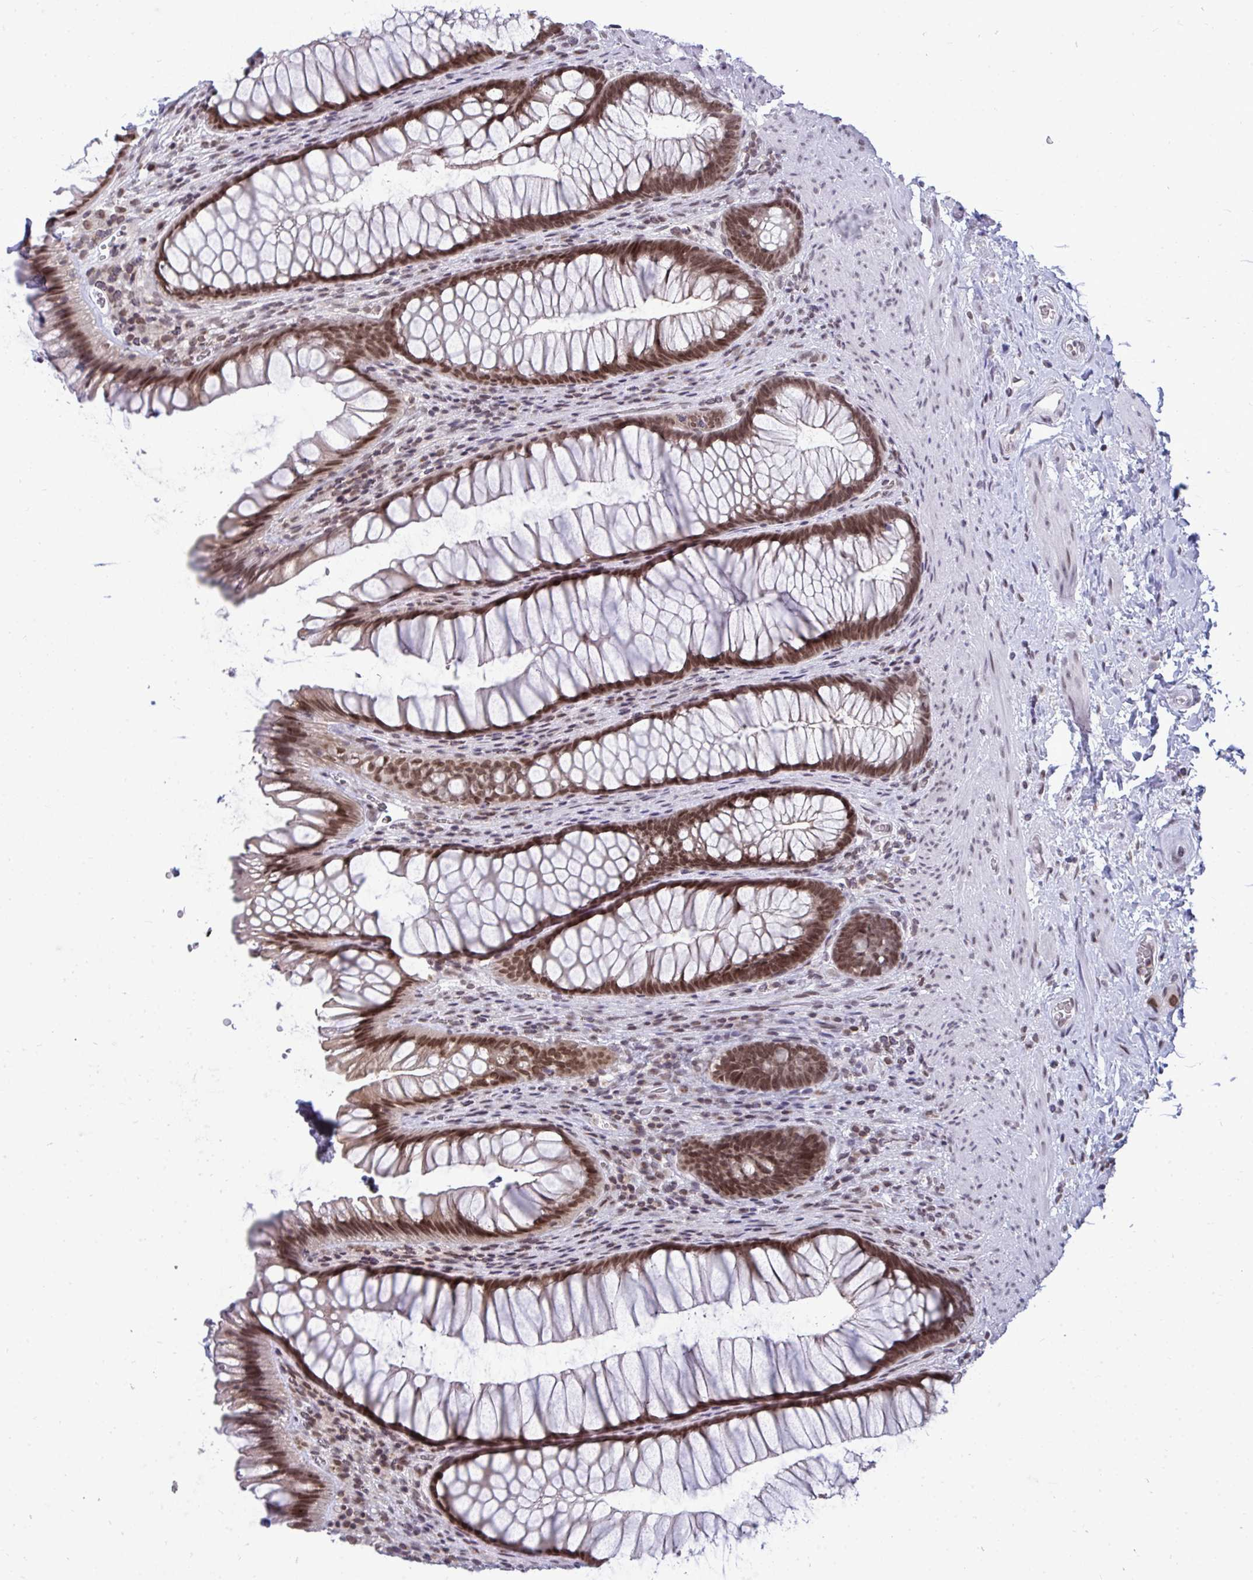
{"staining": {"intensity": "moderate", "quantity": ">75%", "location": "nuclear"}, "tissue": "rectum", "cell_type": "Glandular cells", "image_type": "normal", "snomed": [{"axis": "morphology", "description": "Normal tissue, NOS"}, {"axis": "topography", "description": "Rectum"}], "caption": "A medium amount of moderate nuclear positivity is identified in approximately >75% of glandular cells in normal rectum. (DAB (3,3'-diaminobenzidine) IHC with brightfield microscopy, high magnification).", "gene": "JPT1", "patient": {"sex": "male", "age": 53}}